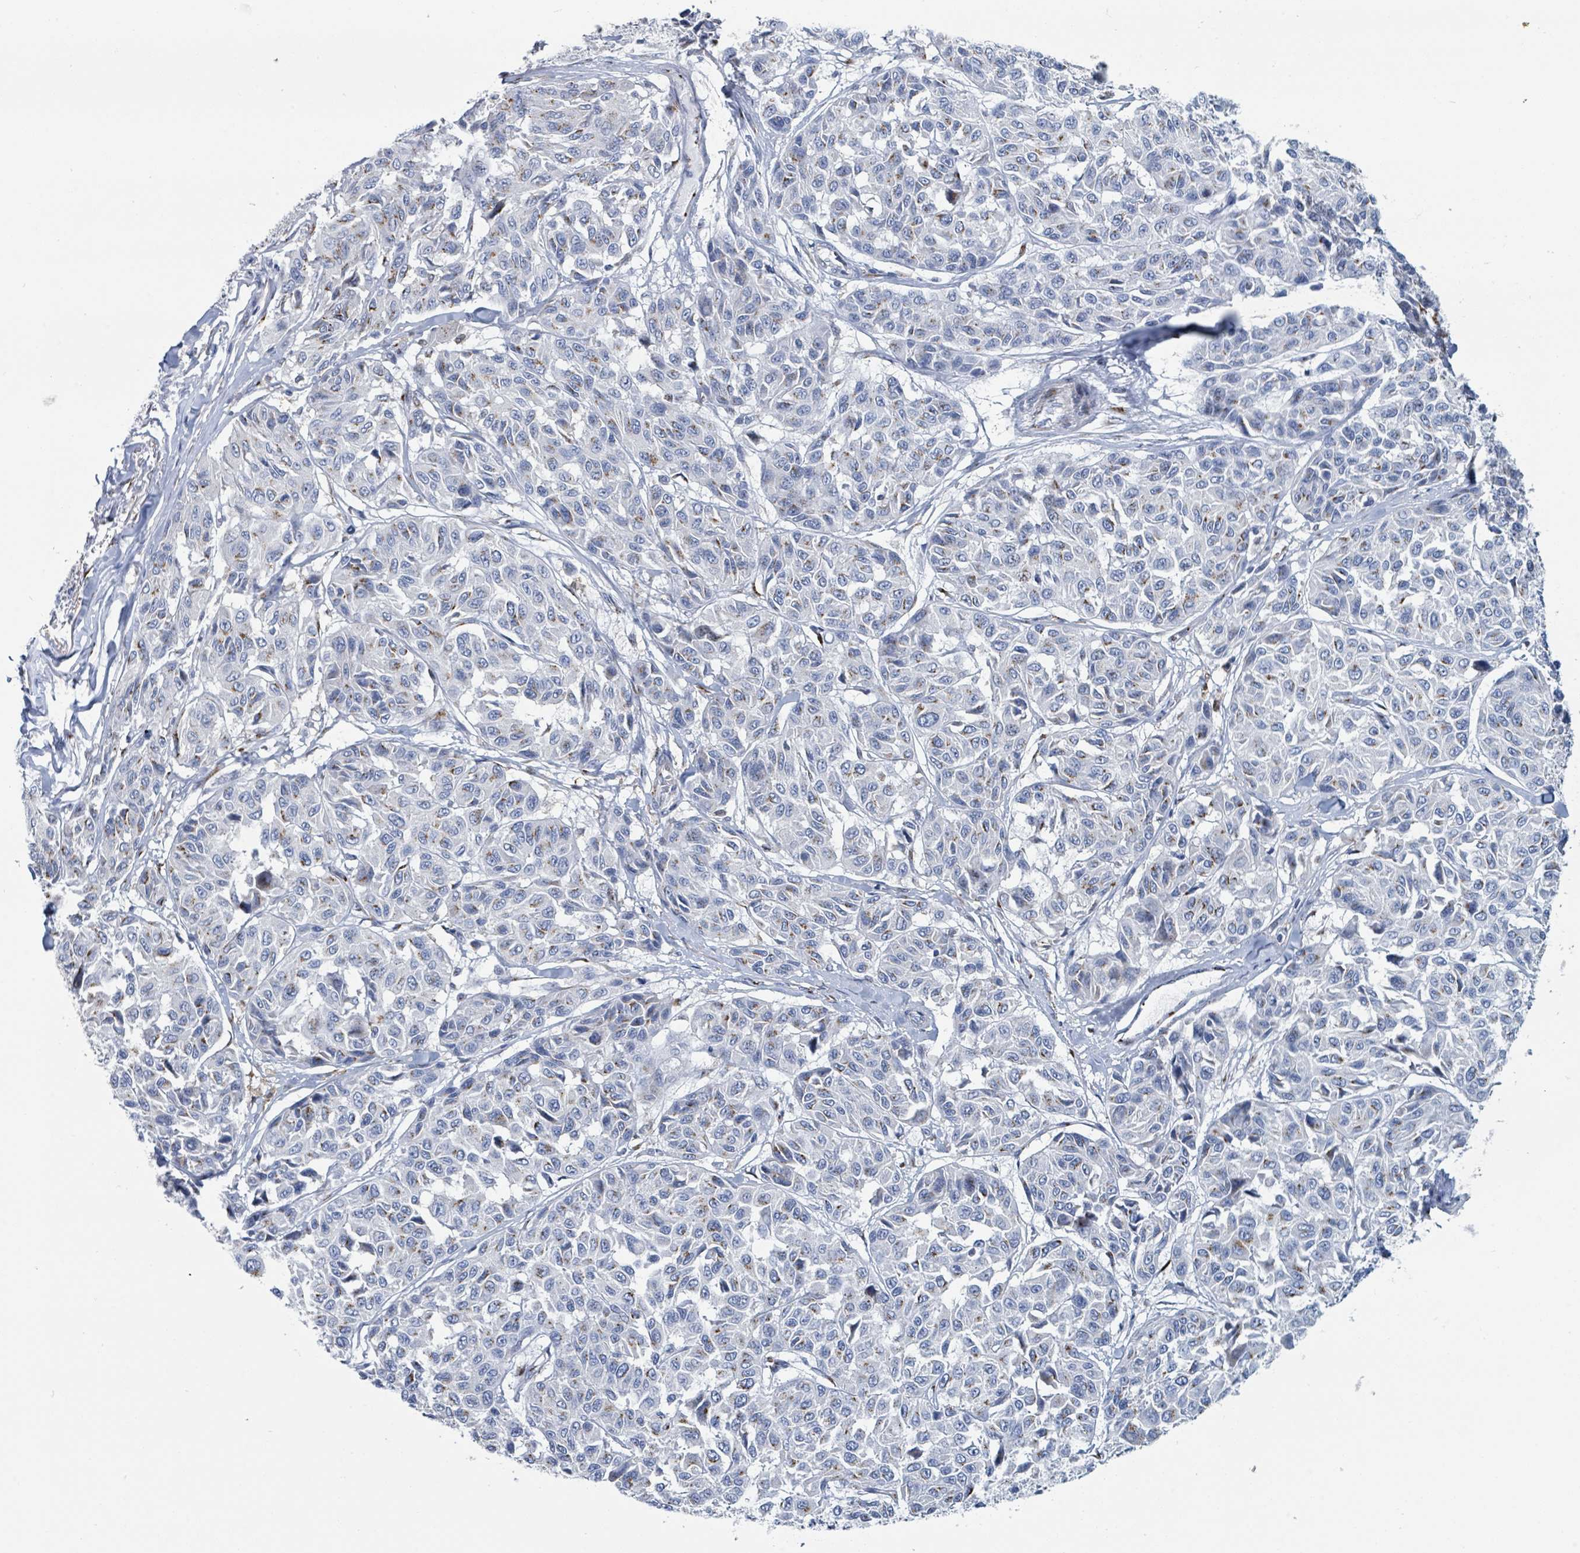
{"staining": {"intensity": "moderate", "quantity": "<25%", "location": "cytoplasmic/membranous"}, "tissue": "melanoma", "cell_type": "Tumor cells", "image_type": "cancer", "snomed": [{"axis": "morphology", "description": "Malignant melanoma, NOS"}, {"axis": "topography", "description": "Skin"}], "caption": "Protein staining shows moderate cytoplasmic/membranous expression in approximately <25% of tumor cells in malignant melanoma.", "gene": "DCAF5", "patient": {"sex": "female", "age": 66}}